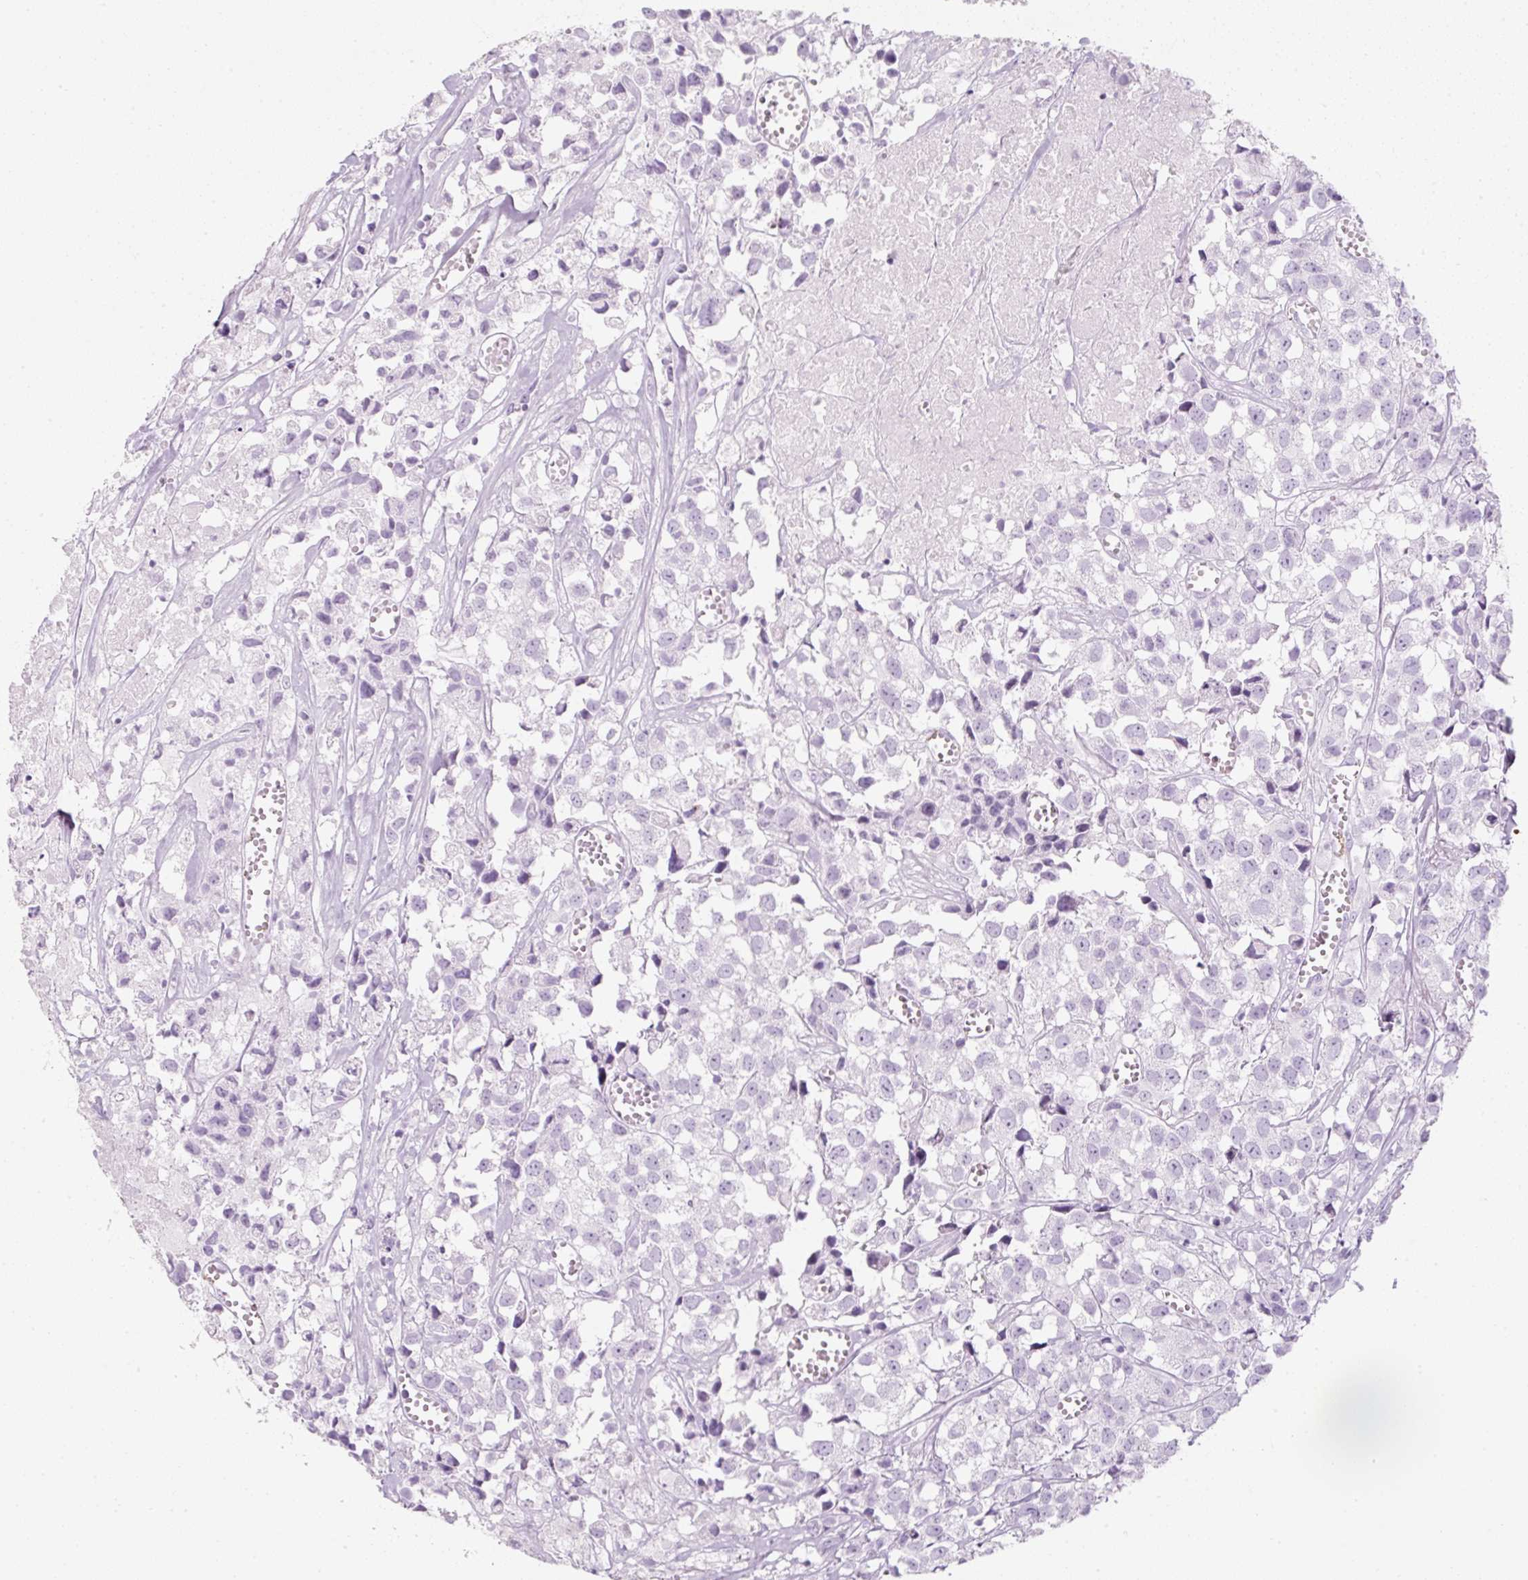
{"staining": {"intensity": "negative", "quantity": "none", "location": "none"}, "tissue": "urothelial cancer", "cell_type": "Tumor cells", "image_type": "cancer", "snomed": [{"axis": "morphology", "description": "Urothelial carcinoma, High grade"}, {"axis": "topography", "description": "Urinary bladder"}], "caption": "Protein analysis of urothelial carcinoma (high-grade) reveals no significant staining in tumor cells.", "gene": "PF4V1", "patient": {"sex": "female", "age": 75}}